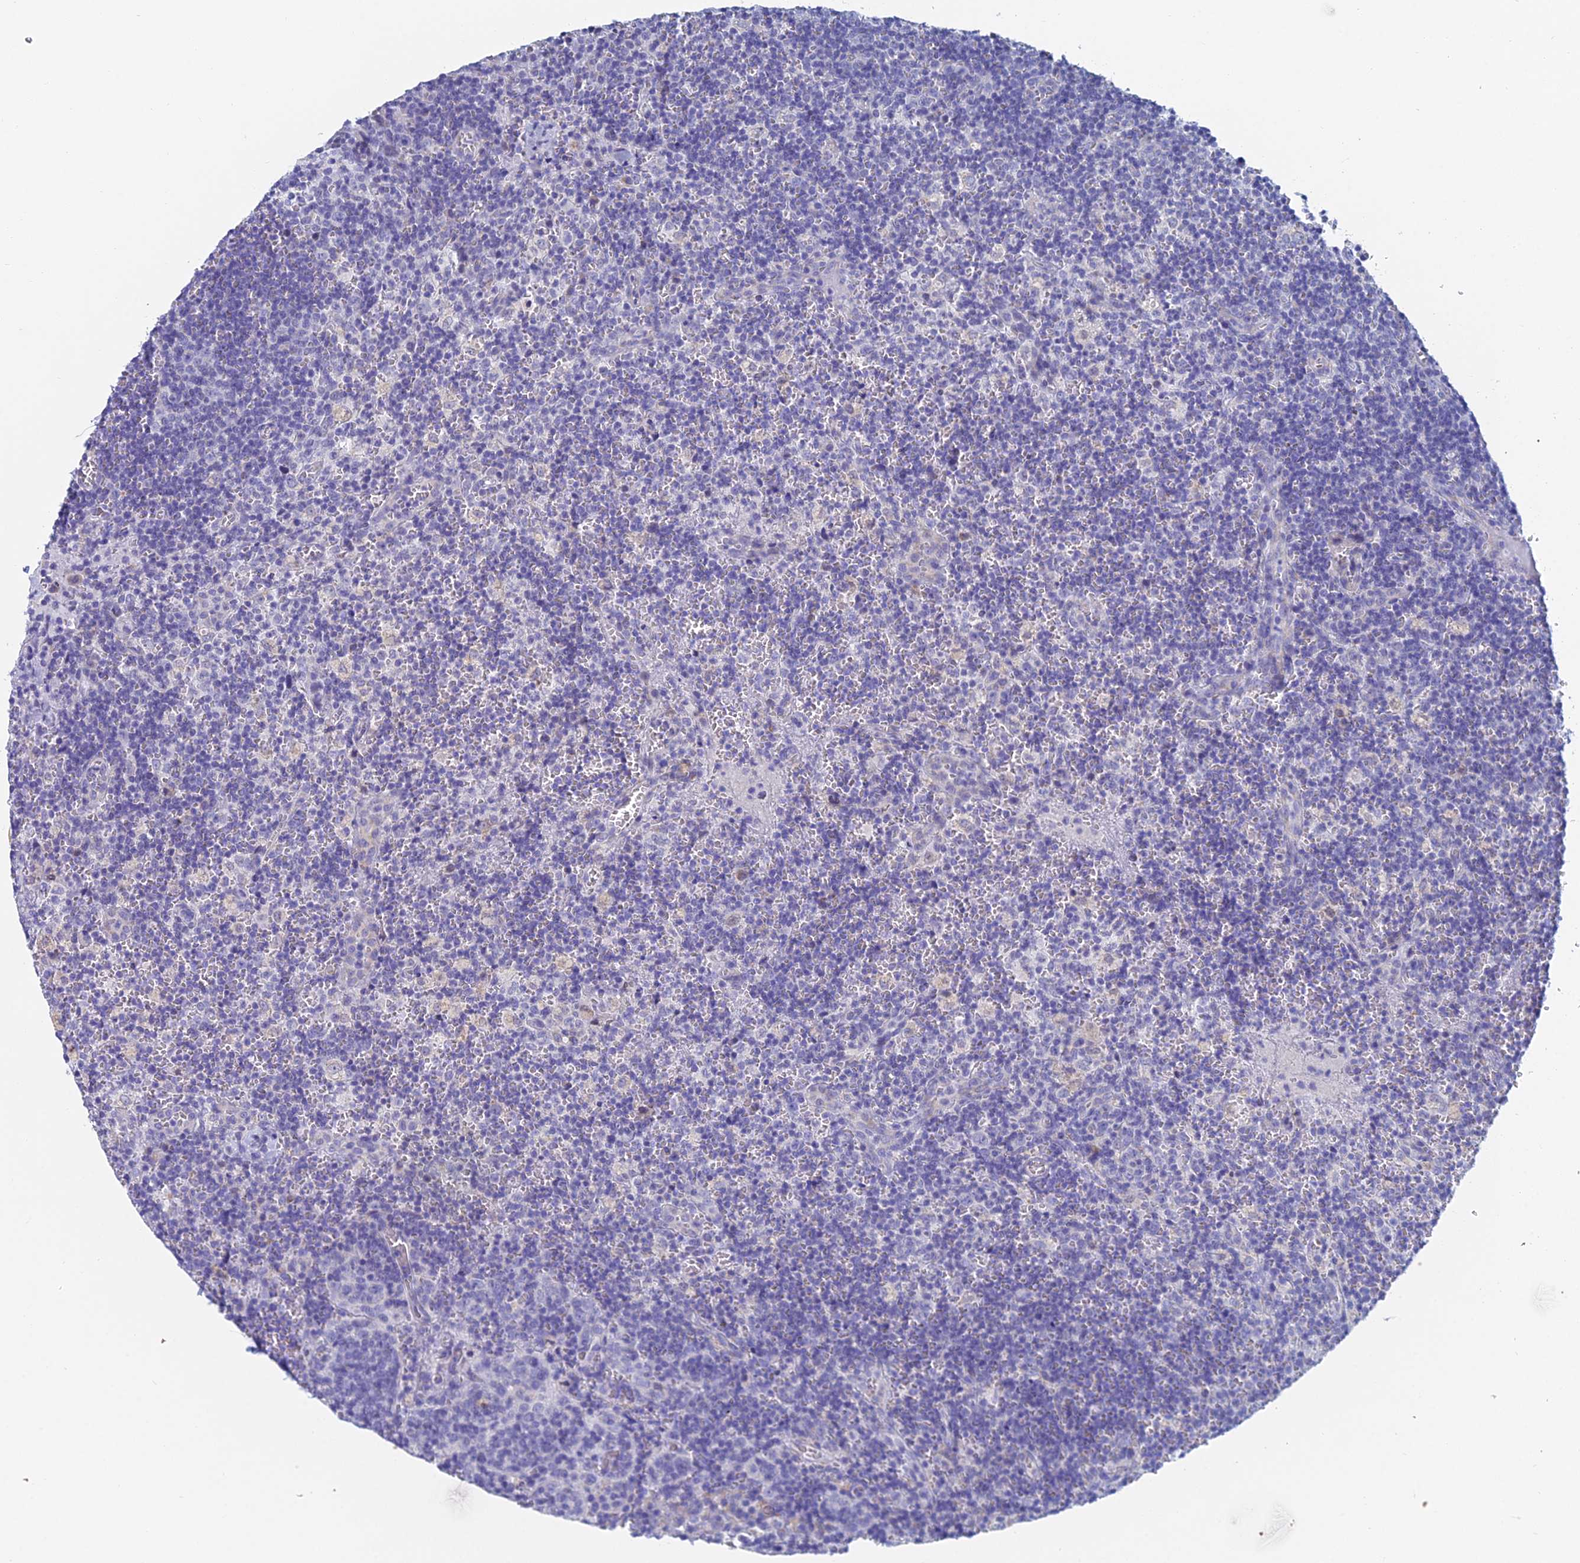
{"staining": {"intensity": "negative", "quantity": "none", "location": "none"}, "tissue": "lymph node", "cell_type": "Germinal center cells", "image_type": "normal", "snomed": [{"axis": "morphology", "description": "Normal tissue, NOS"}, {"axis": "topography", "description": "Lymph node"}], "caption": "This is a micrograph of immunohistochemistry staining of benign lymph node, which shows no positivity in germinal center cells. (DAB (3,3'-diaminobenzidine) IHC visualized using brightfield microscopy, high magnification).", "gene": "ACSM1", "patient": {"sex": "male", "age": 58}}